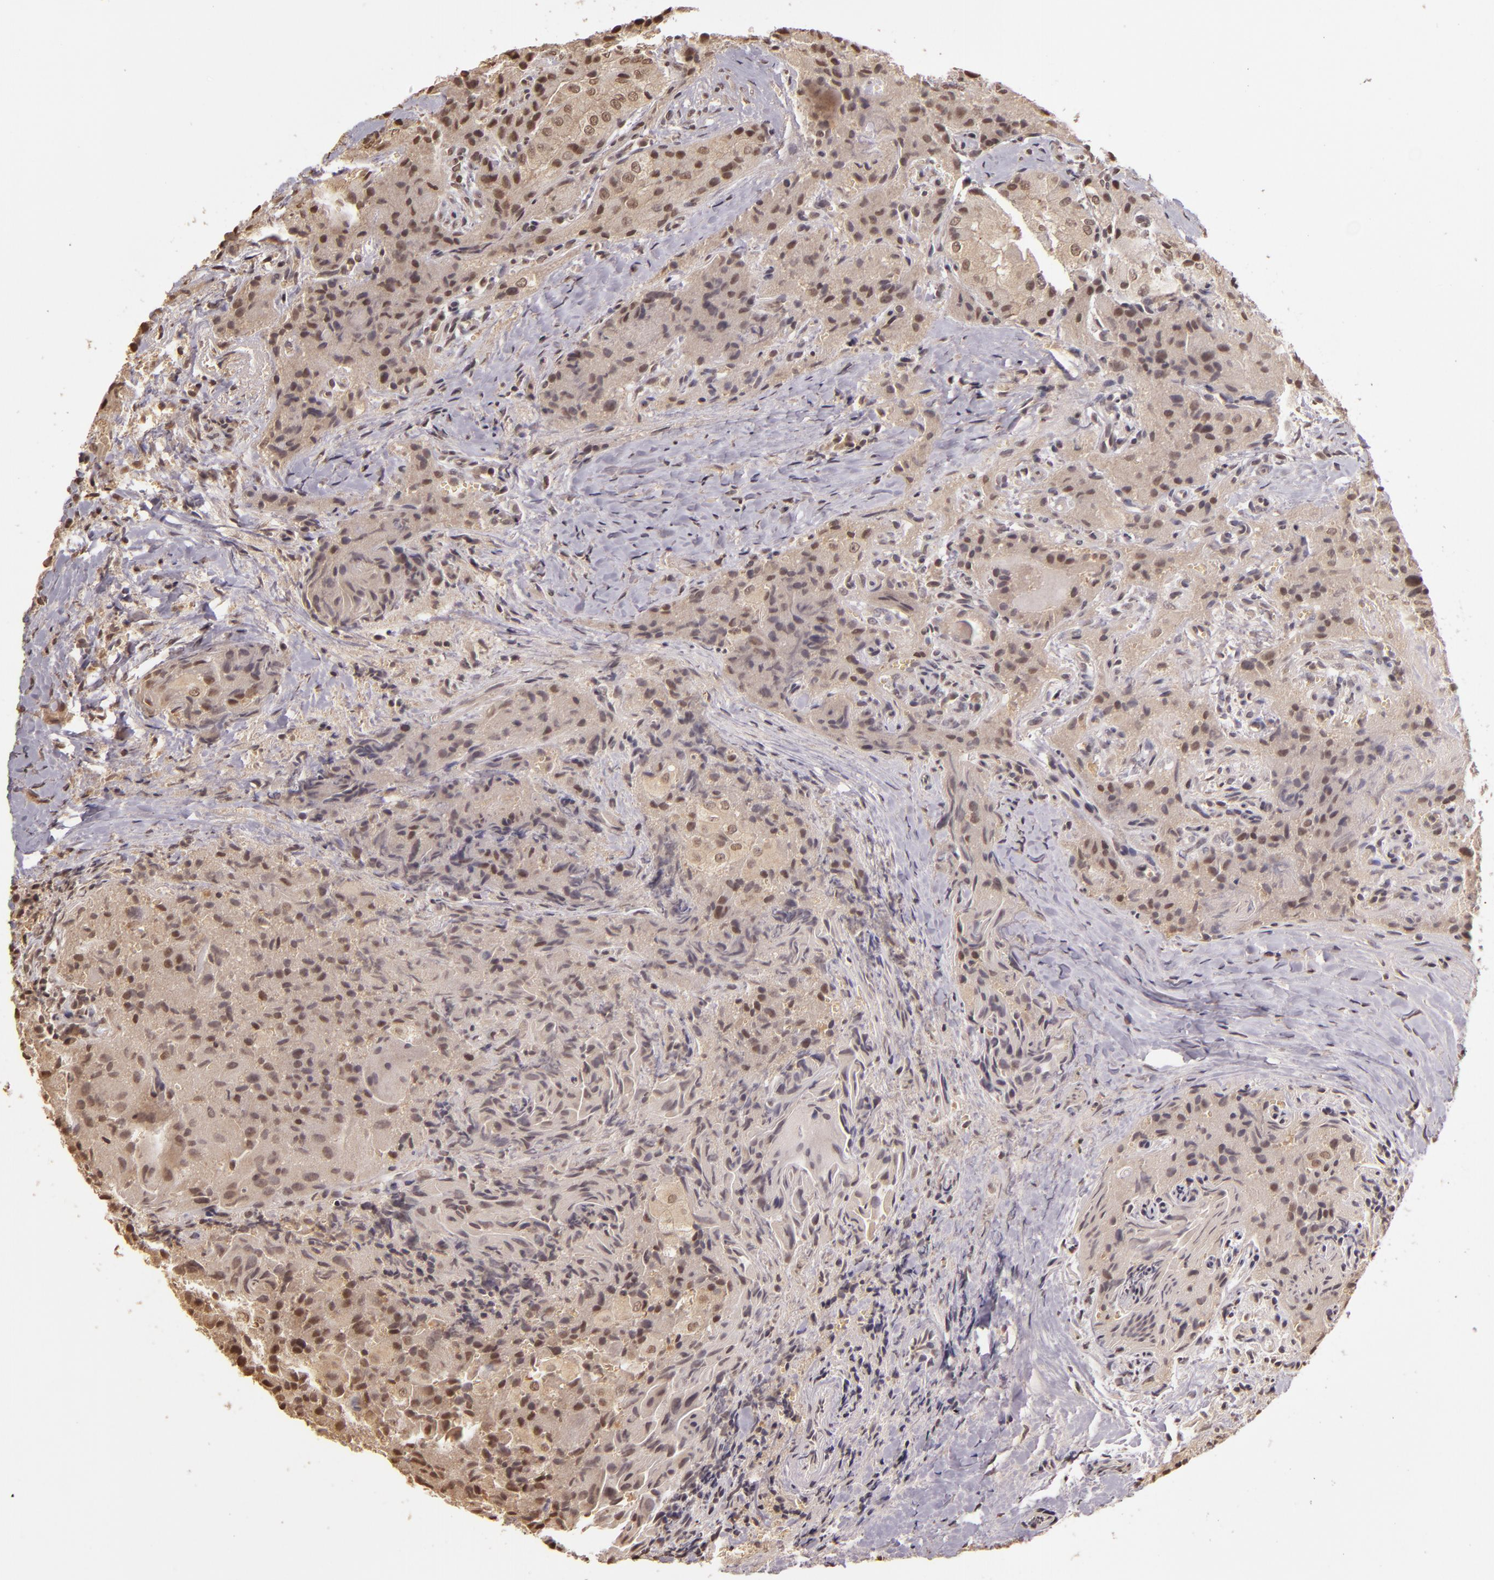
{"staining": {"intensity": "weak", "quantity": ">75%", "location": "cytoplasmic/membranous,nuclear"}, "tissue": "thyroid cancer", "cell_type": "Tumor cells", "image_type": "cancer", "snomed": [{"axis": "morphology", "description": "Papillary adenocarcinoma, NOS"}, {"axis": "topography", "description": "Thyroid gland"}], "caption": "A high-resolution photomicrograph shows IHC staining of thyroid papillary adenocarcinoma, which reveals weak cytoplasmic/membranous and nuclear positivity in about >75% of tumor cells. (IHC, brightfield microscopy, high magnification).", "gene": "CUL1", "patient": {"sex": "female", "age": 71}}